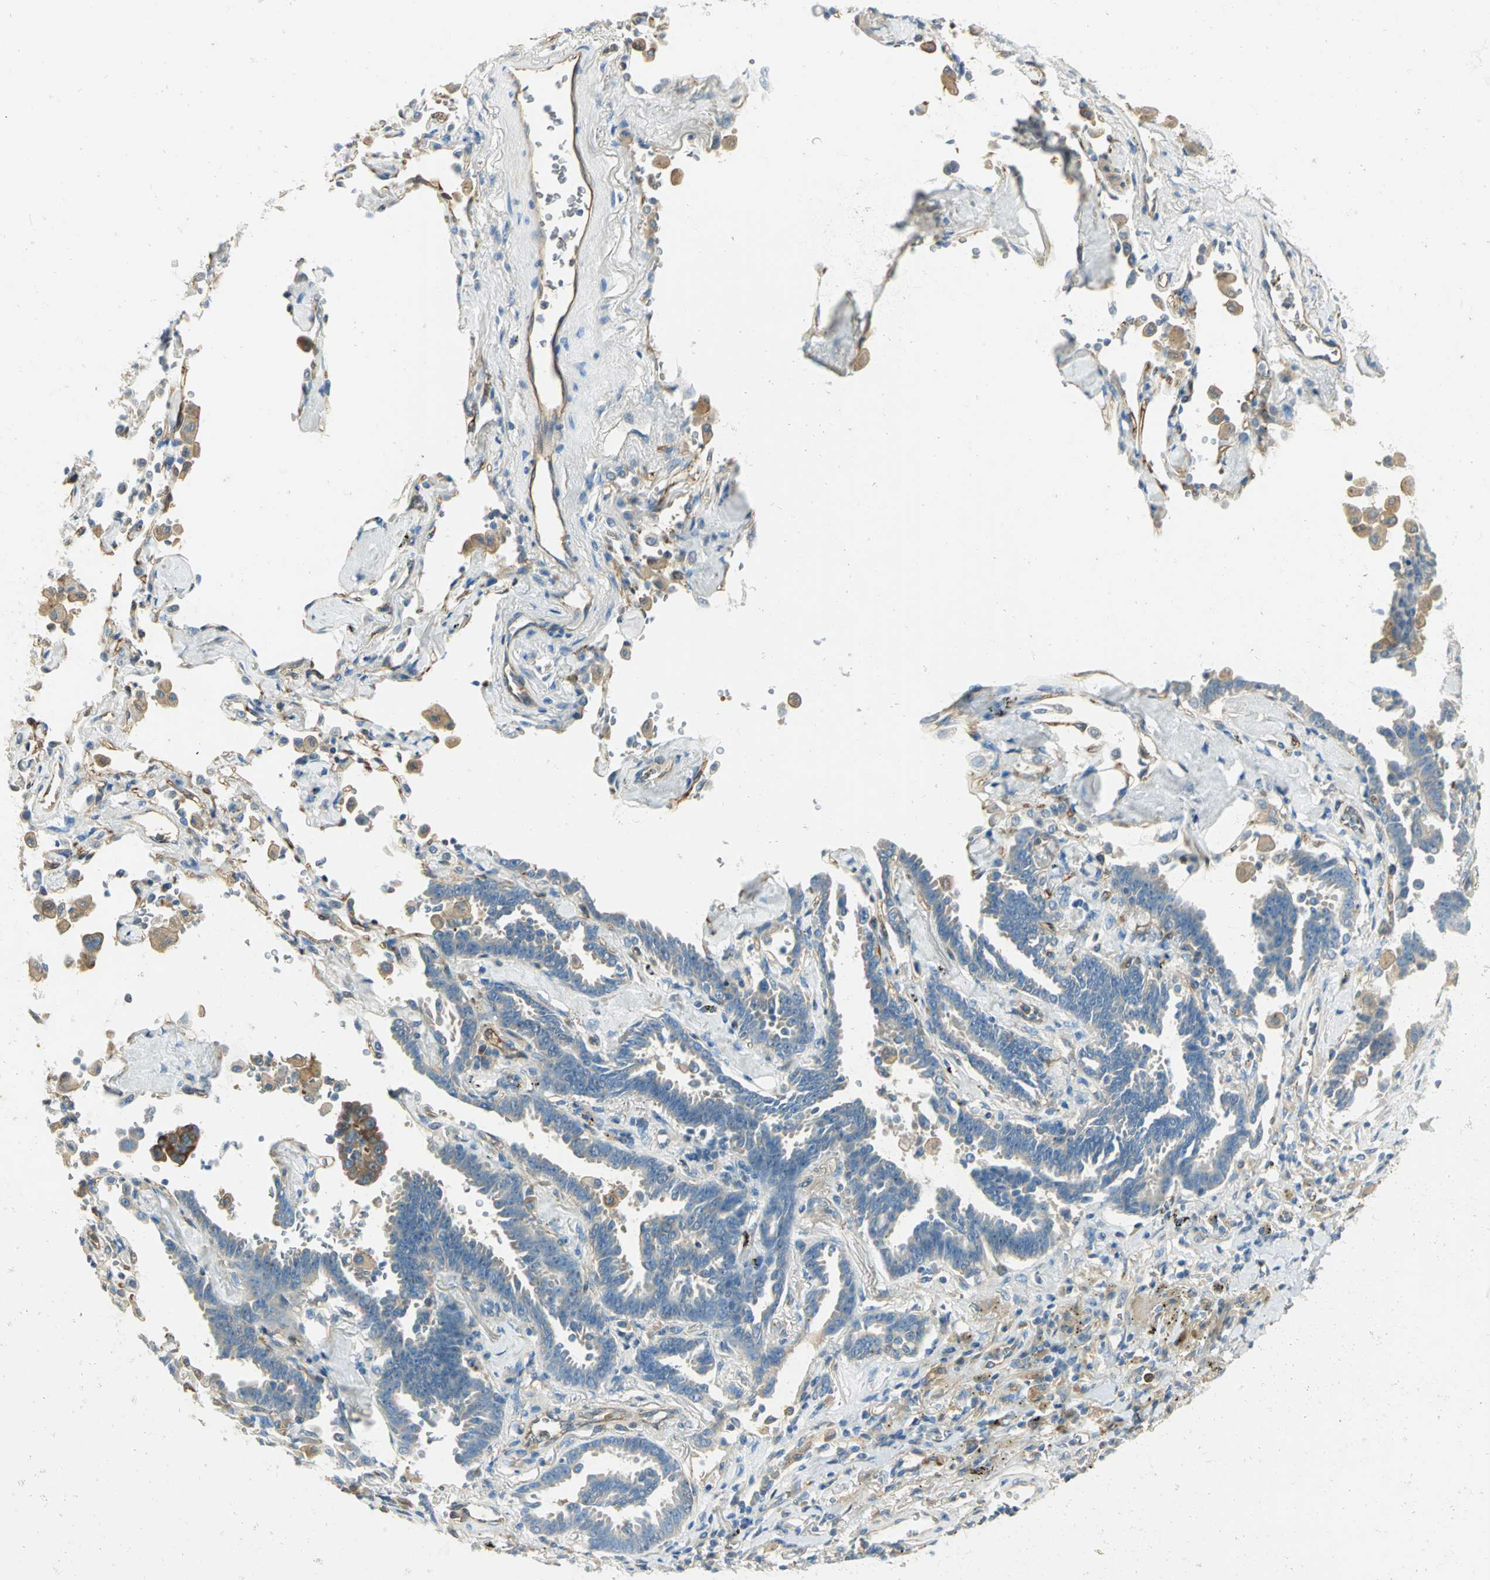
{"staining": {"intensity": "moderate", "quantity": ">75%", "location": "cytoplasmic/membranous"}, "tissue": "lung cancer", "cell_type": "Tumor cells", "image_type": "cancer", "snomed": [{"axis": "morphology", "description": "Adenocarcinoma, NOS"}, {"axis": "topography", "description": "Lung"}], "caption": "This is a histology image of immunohistochemistry (IHC) staining of lung adenocarcinoma, which shows moderate expression in the cytoplasmic/membranous of tumor cells.", "gene": "WARS1", "patient": {"sex": "female", "age": 64}}